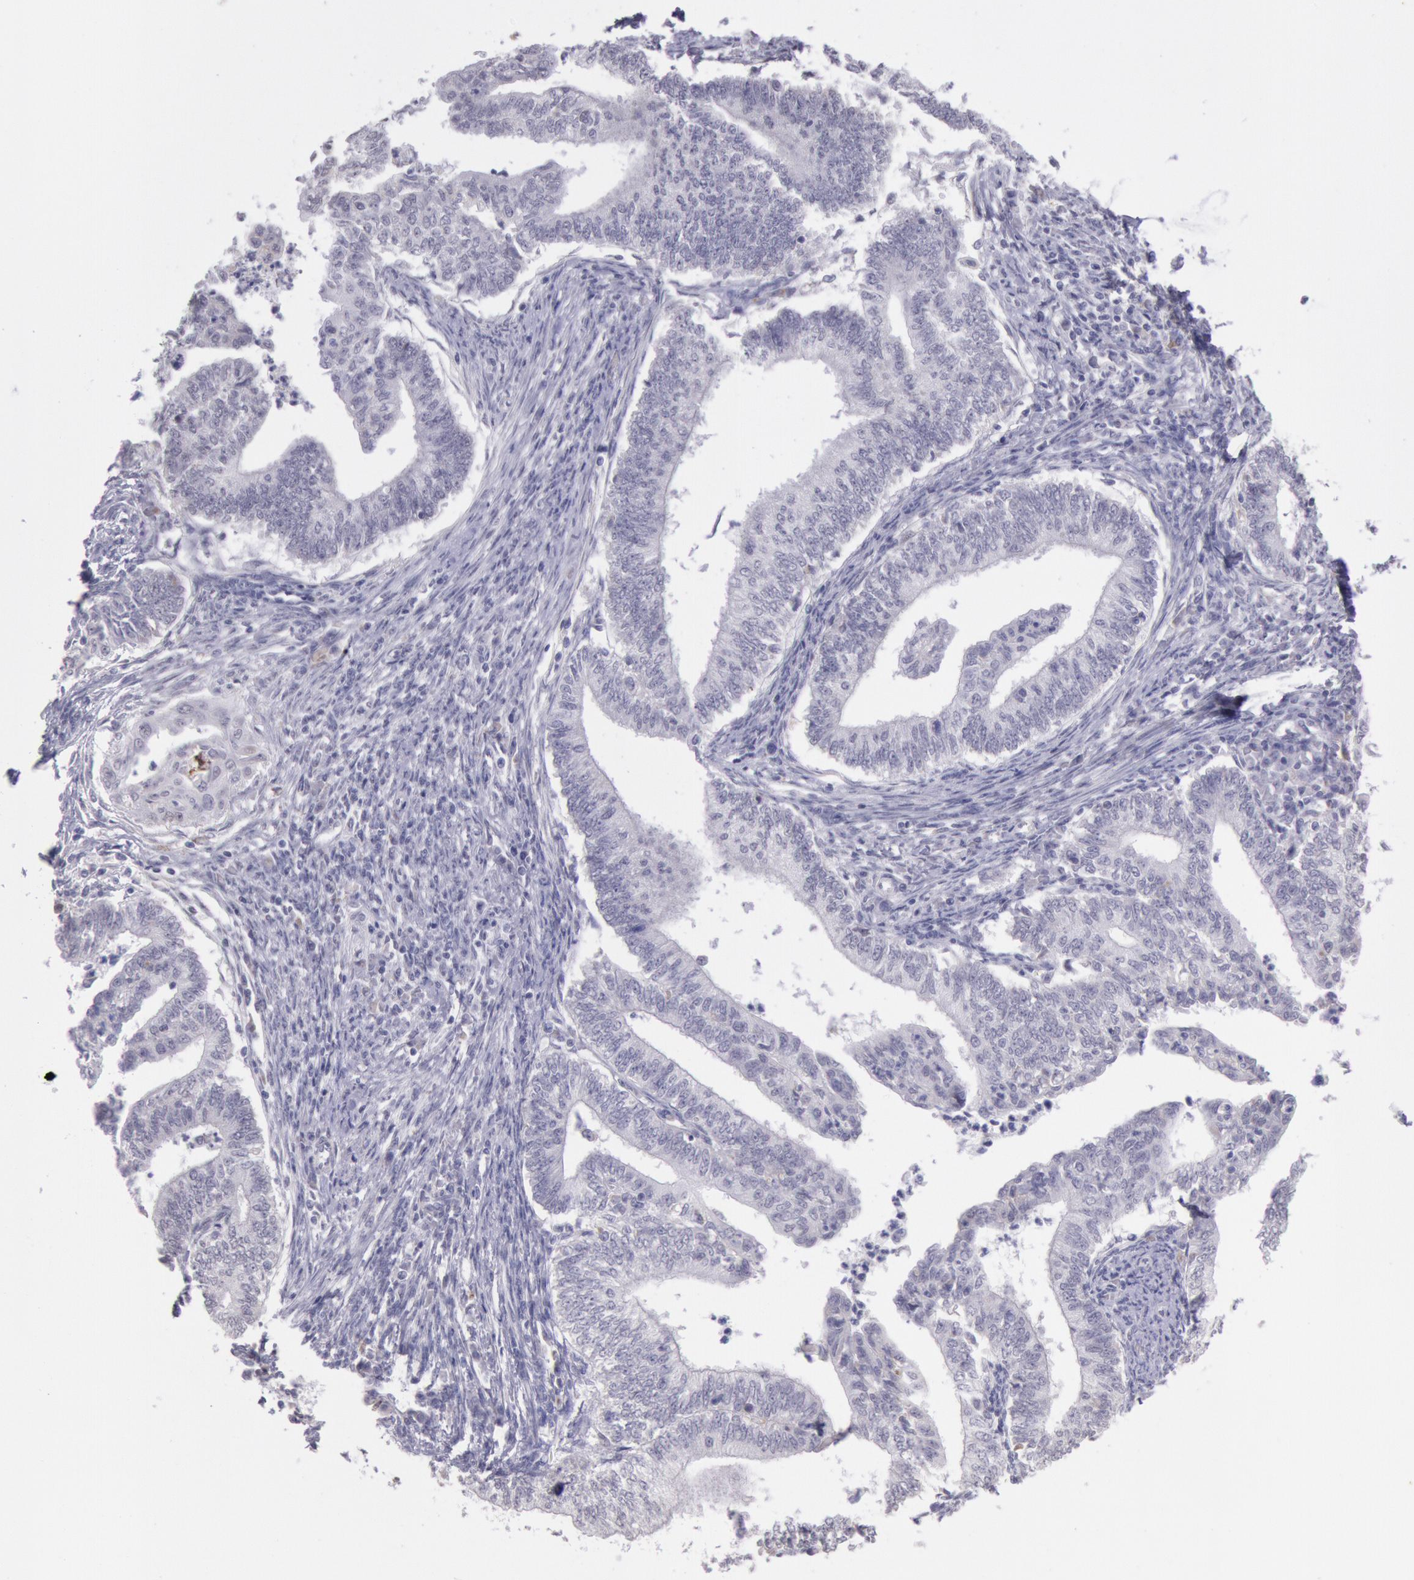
{"staining": {"intensity": "negative", "quantity": "none", "location": "none"}, "tissue": "endometrial cancer", "cell_type": "Tumor cells", "image_type": "cancer", "snomed": [{"axis": "morphology", "description": "Adenocarcinoma, NOS"}, {"axis": "topography", "description": "Endometrium"}], "caption": "Protein analysis of endometrial cancer reveals no significant staining in tumor cells.", "gene": "FRMD6", "patient": {"sex": "female", "age": 66}}